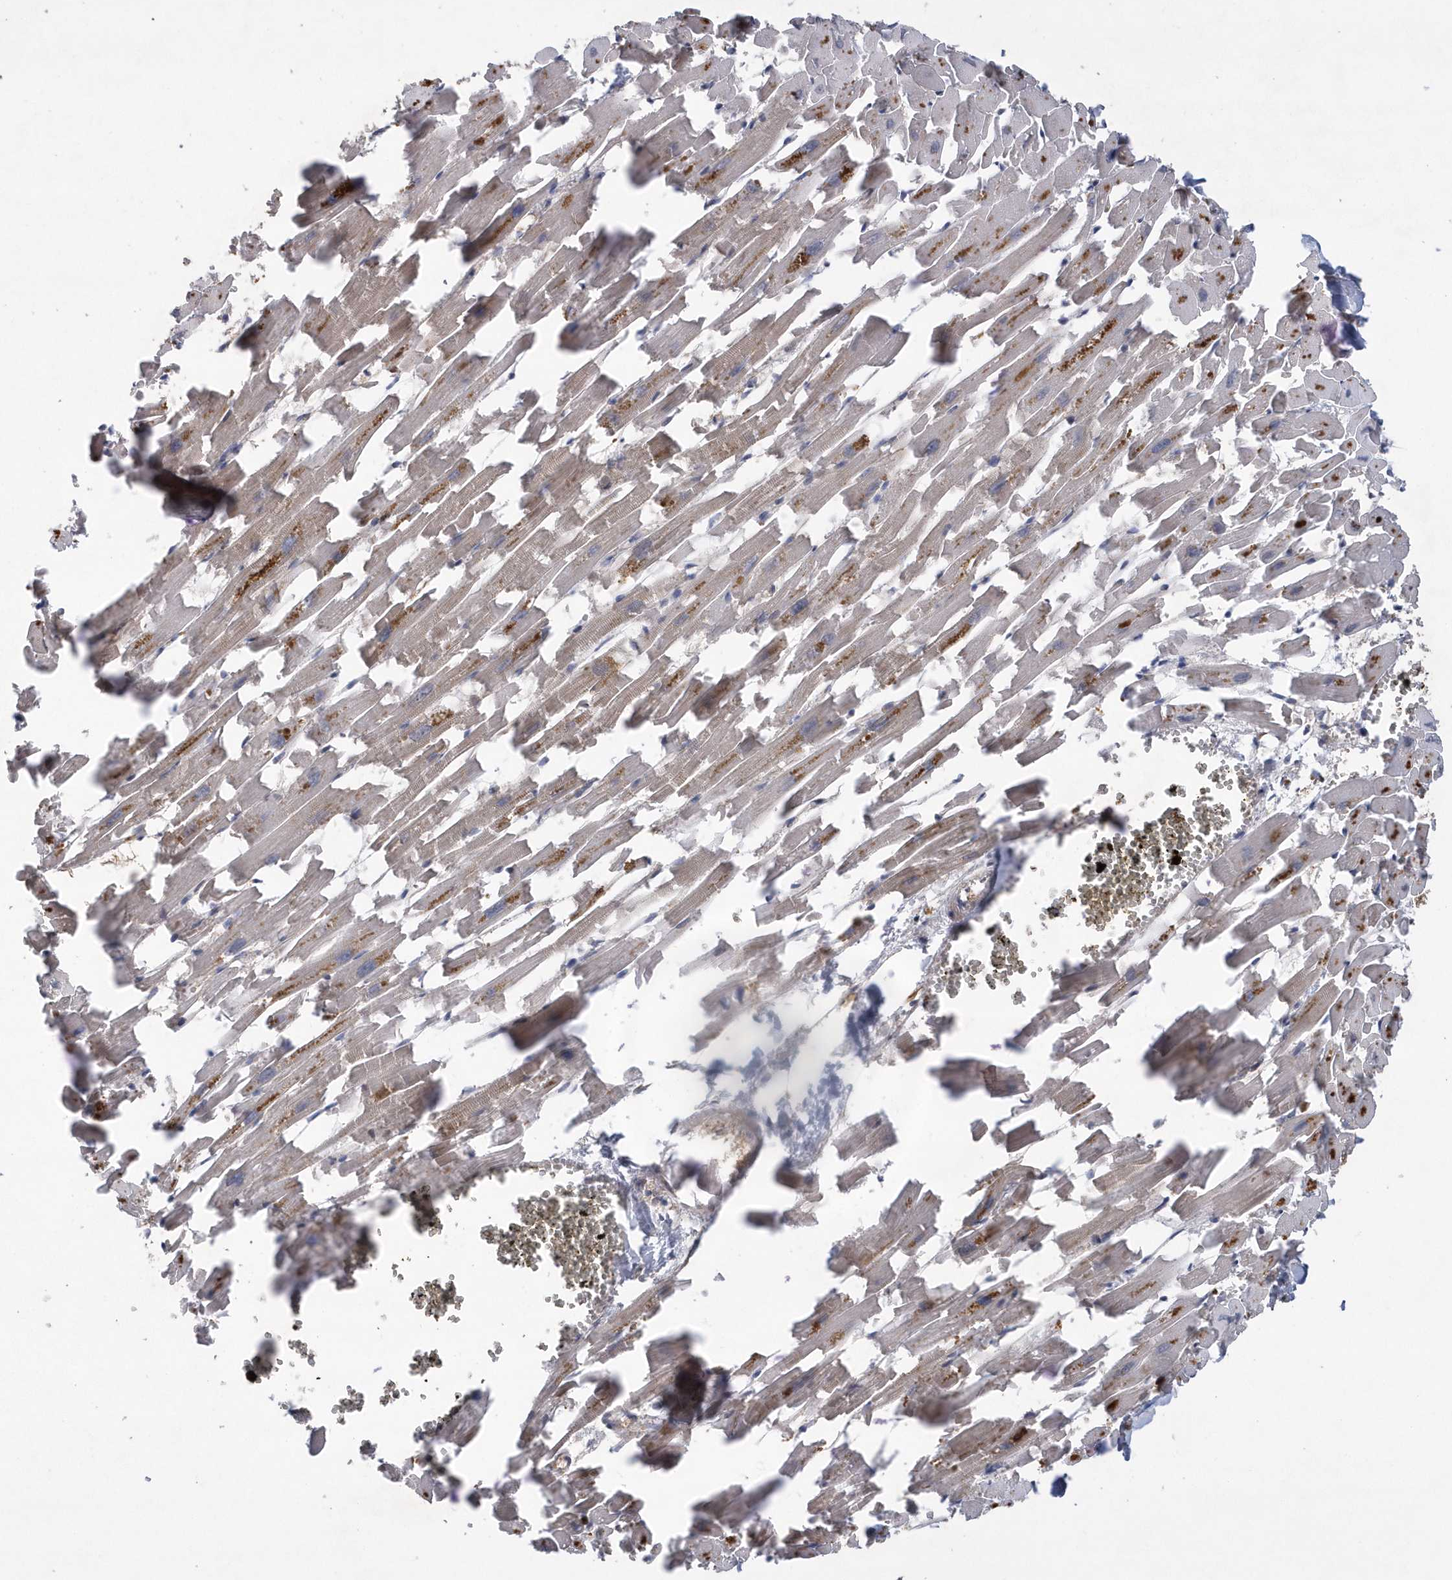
{"staining": {"intensity": "weak", "quantity": ">75%", "location": "cytoplasmic/membranous"}, "tissue": "heart muscle", "cell_type": "Cardiomyocytes", "image_type": "normal", "snomed": [{"axis": "morphology", "description": "Normal tissue, NOS"}, {"axis": "topography", "description": "Heart"}], "caption": "This is a photomicrograph of IHC staining of normal heart muscle, which shows weak positivity in the cytoplasmic/membranous of cardiomyocytes.", "gene": "PAICS", "patient": {"sex": "female", "age": 64}}